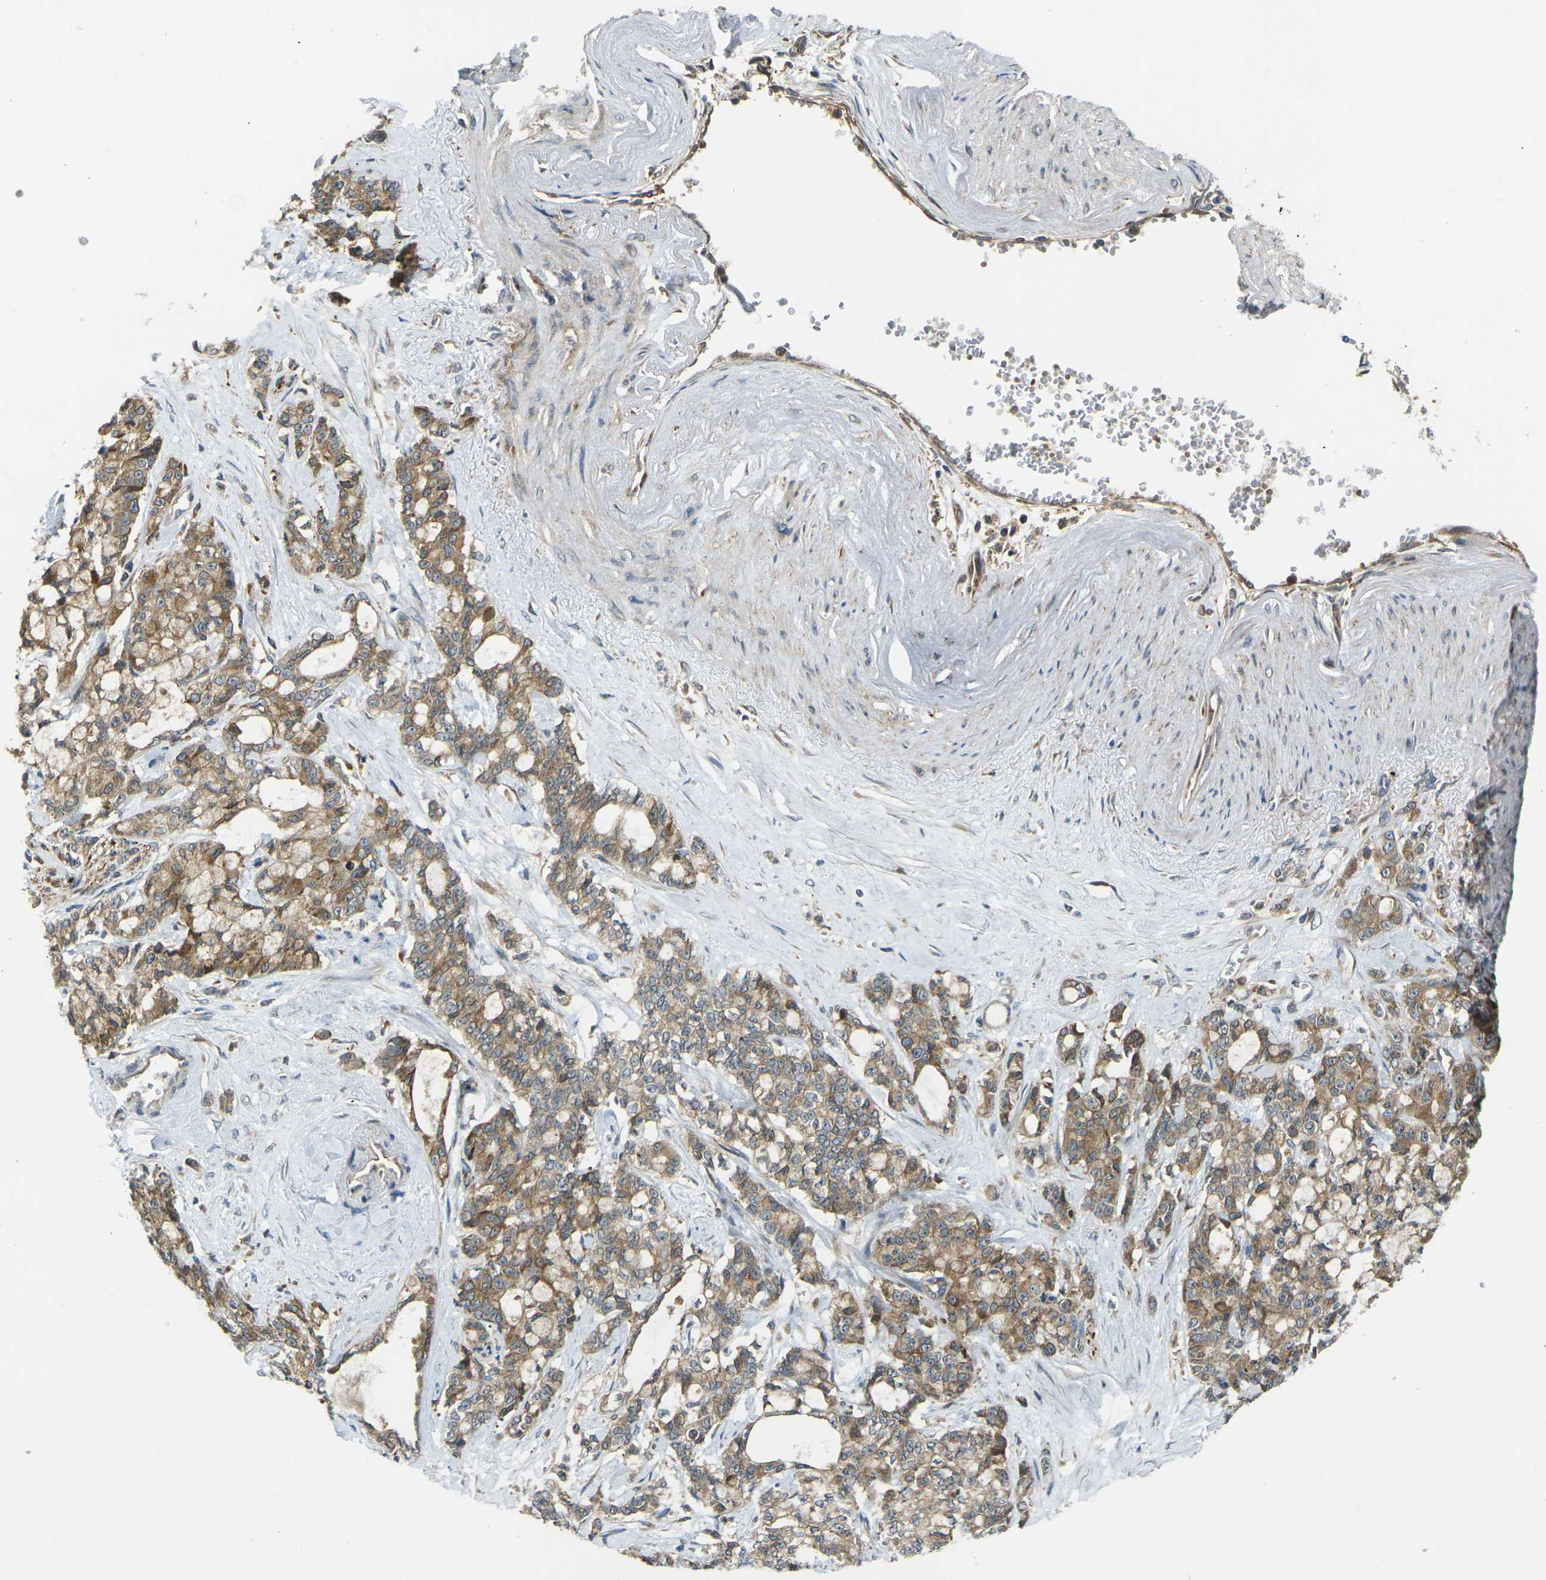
{"staining": {"intensity": "moderate", "quantity": ">75%", "location": "cytoplasmic/membranous"}, "tissue": "pancreatic cancer", "cell_type": "Tumor cells", "image_type": "cancer", "snomed": [{"axis": "morphology", "description": "Adenocarcinoma, NOS"}, {"axis": "topography", "description": "Pancreas"}], "caption": "Brown immunohistochemical staining in human pancreatic cancer shows moderate cytoplasmic/membranous expression in about >75% of tumor cells.", "gene": "FZD1", "patient": {"sex": "female", "age": 73}}